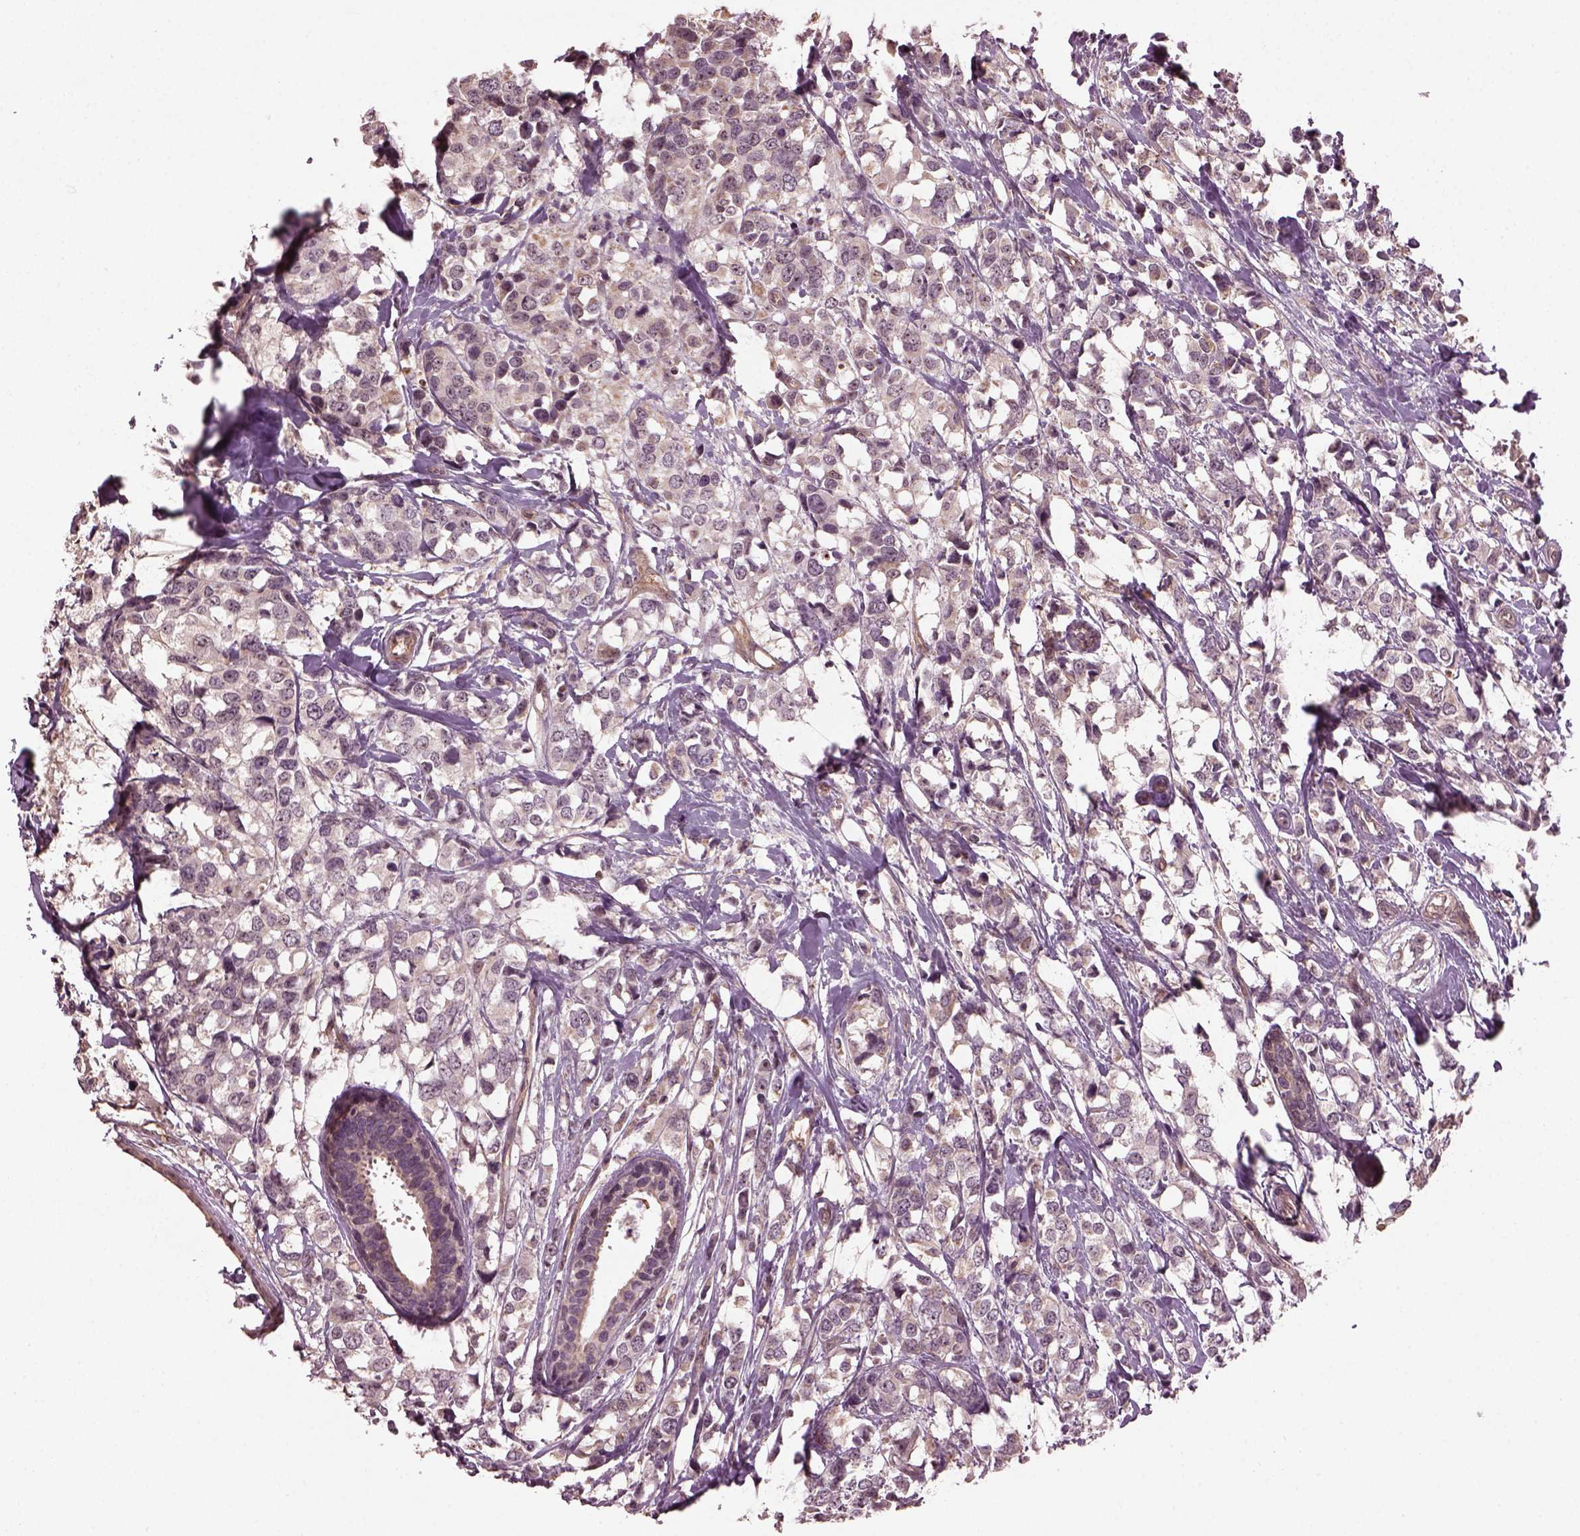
{"staining": {"intensity": "weak", "quantity": "<25%", "location": "nuclear"}, "tissue": "breast cancer", "cell_type": "Tumor cells", "image_type": "cancer", "snomed": [{"axis": "morphology", "description": "Lobular carcinoma"}, {"axis": "topography", "description": "Breast"}], "caption": "Breast lobular carcinoma stained for a protein using immunohistochemistry (IHC) shows no positivity tumor cells.", "gene": "GNRH1", "patient": {"sex": "female", "age": 59}}